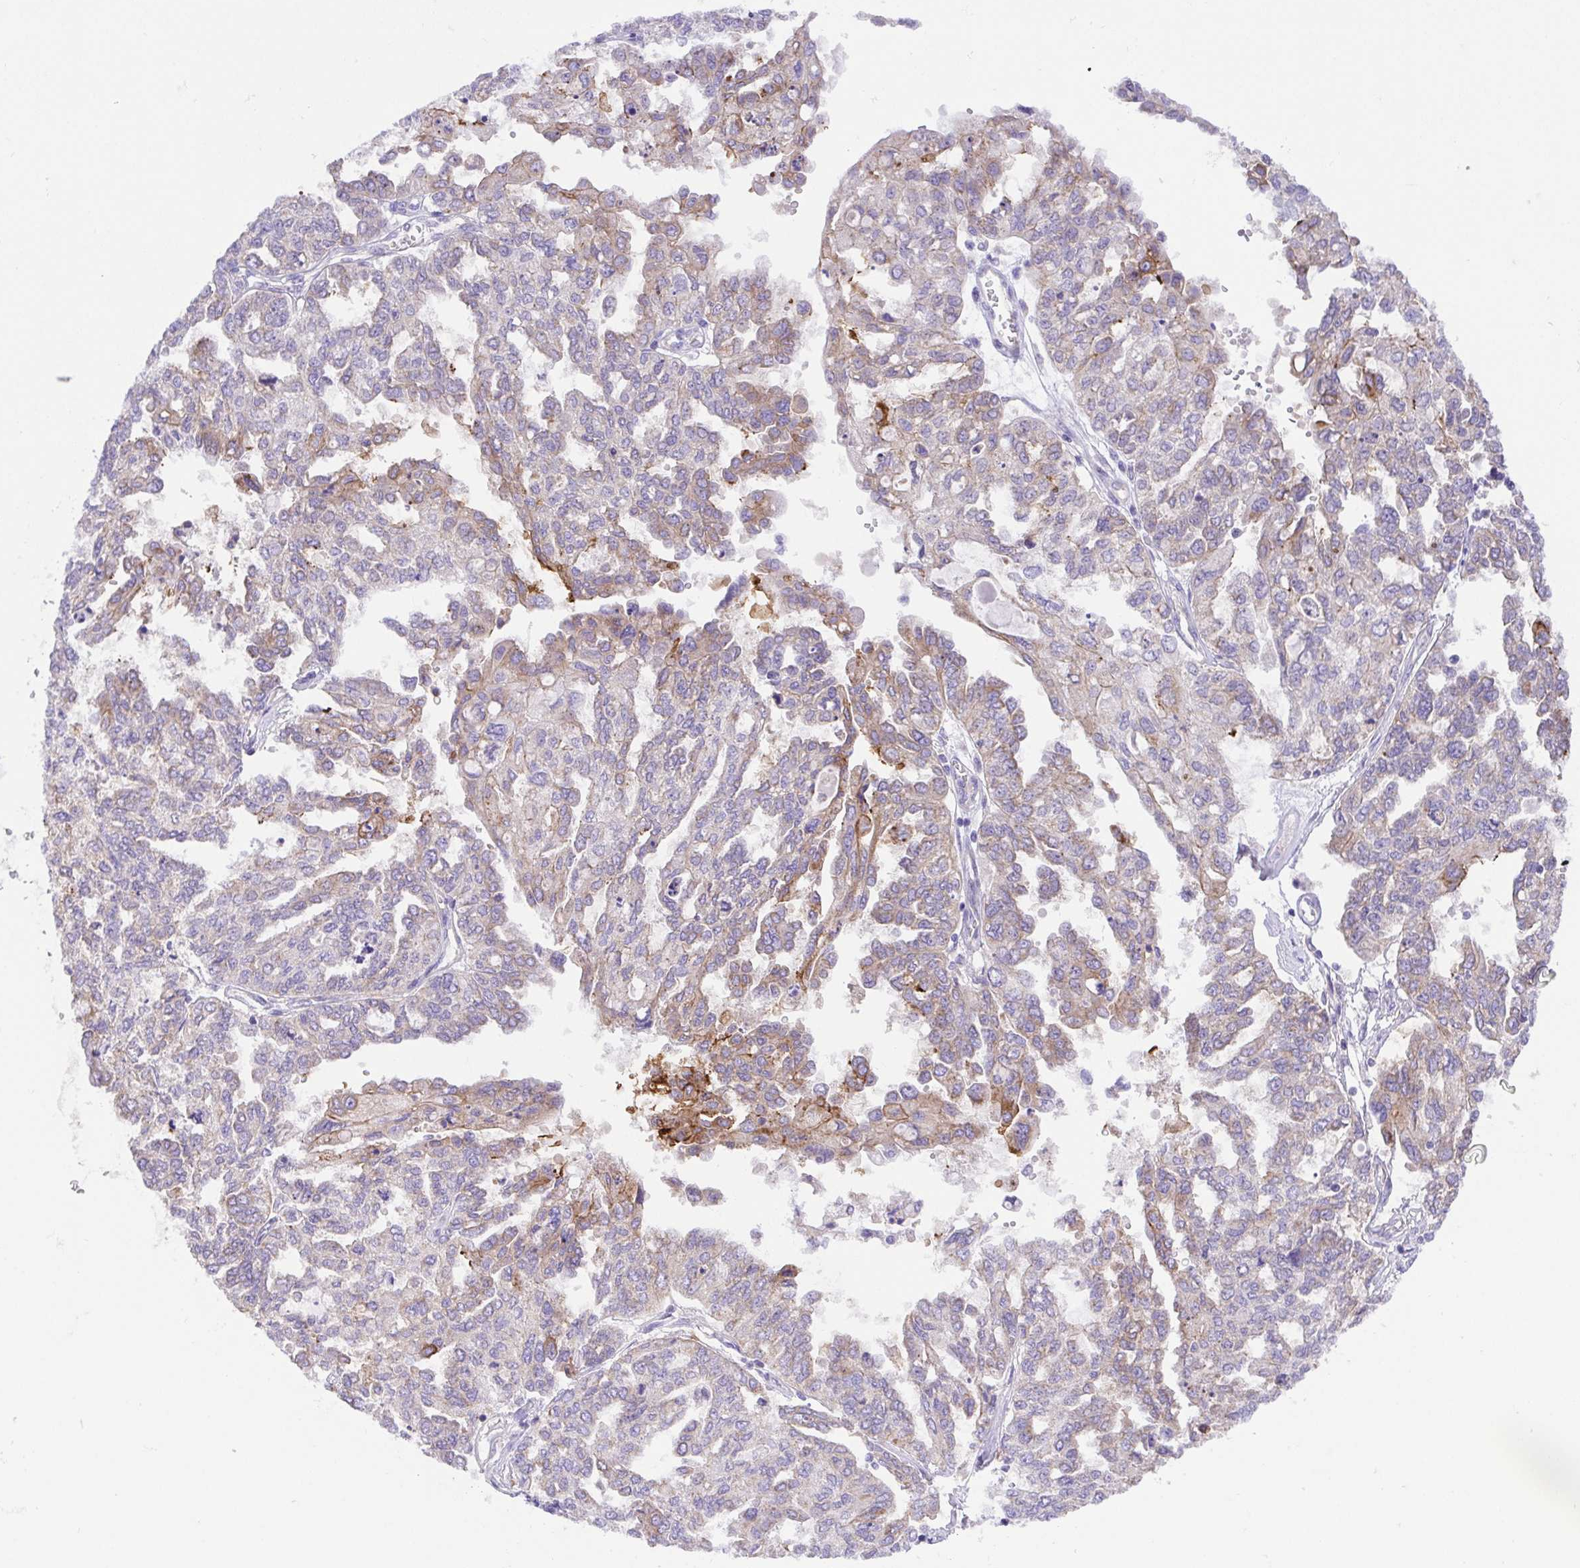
{"staining": {"intensity": "weak", "quantity": "<25%", "location": "cytoplasmic/membranous"}, "tissue": "ovarian cancer", "cell_type": "Tumor cells", "image_type": "cancer", "snomed": [{"axis": "morphology", "description": "Cystadenocarcinoma, serous, NOS"}, {"axis": "topography", "description": "Ovary"}], "caption": "IHC histopathology image of human ovarian cancer stained for a protein (brown), which reveals no positivity in tumor cells.", "gene": "SLC13A1", "patient": {"sex": "female", "age": 53}}